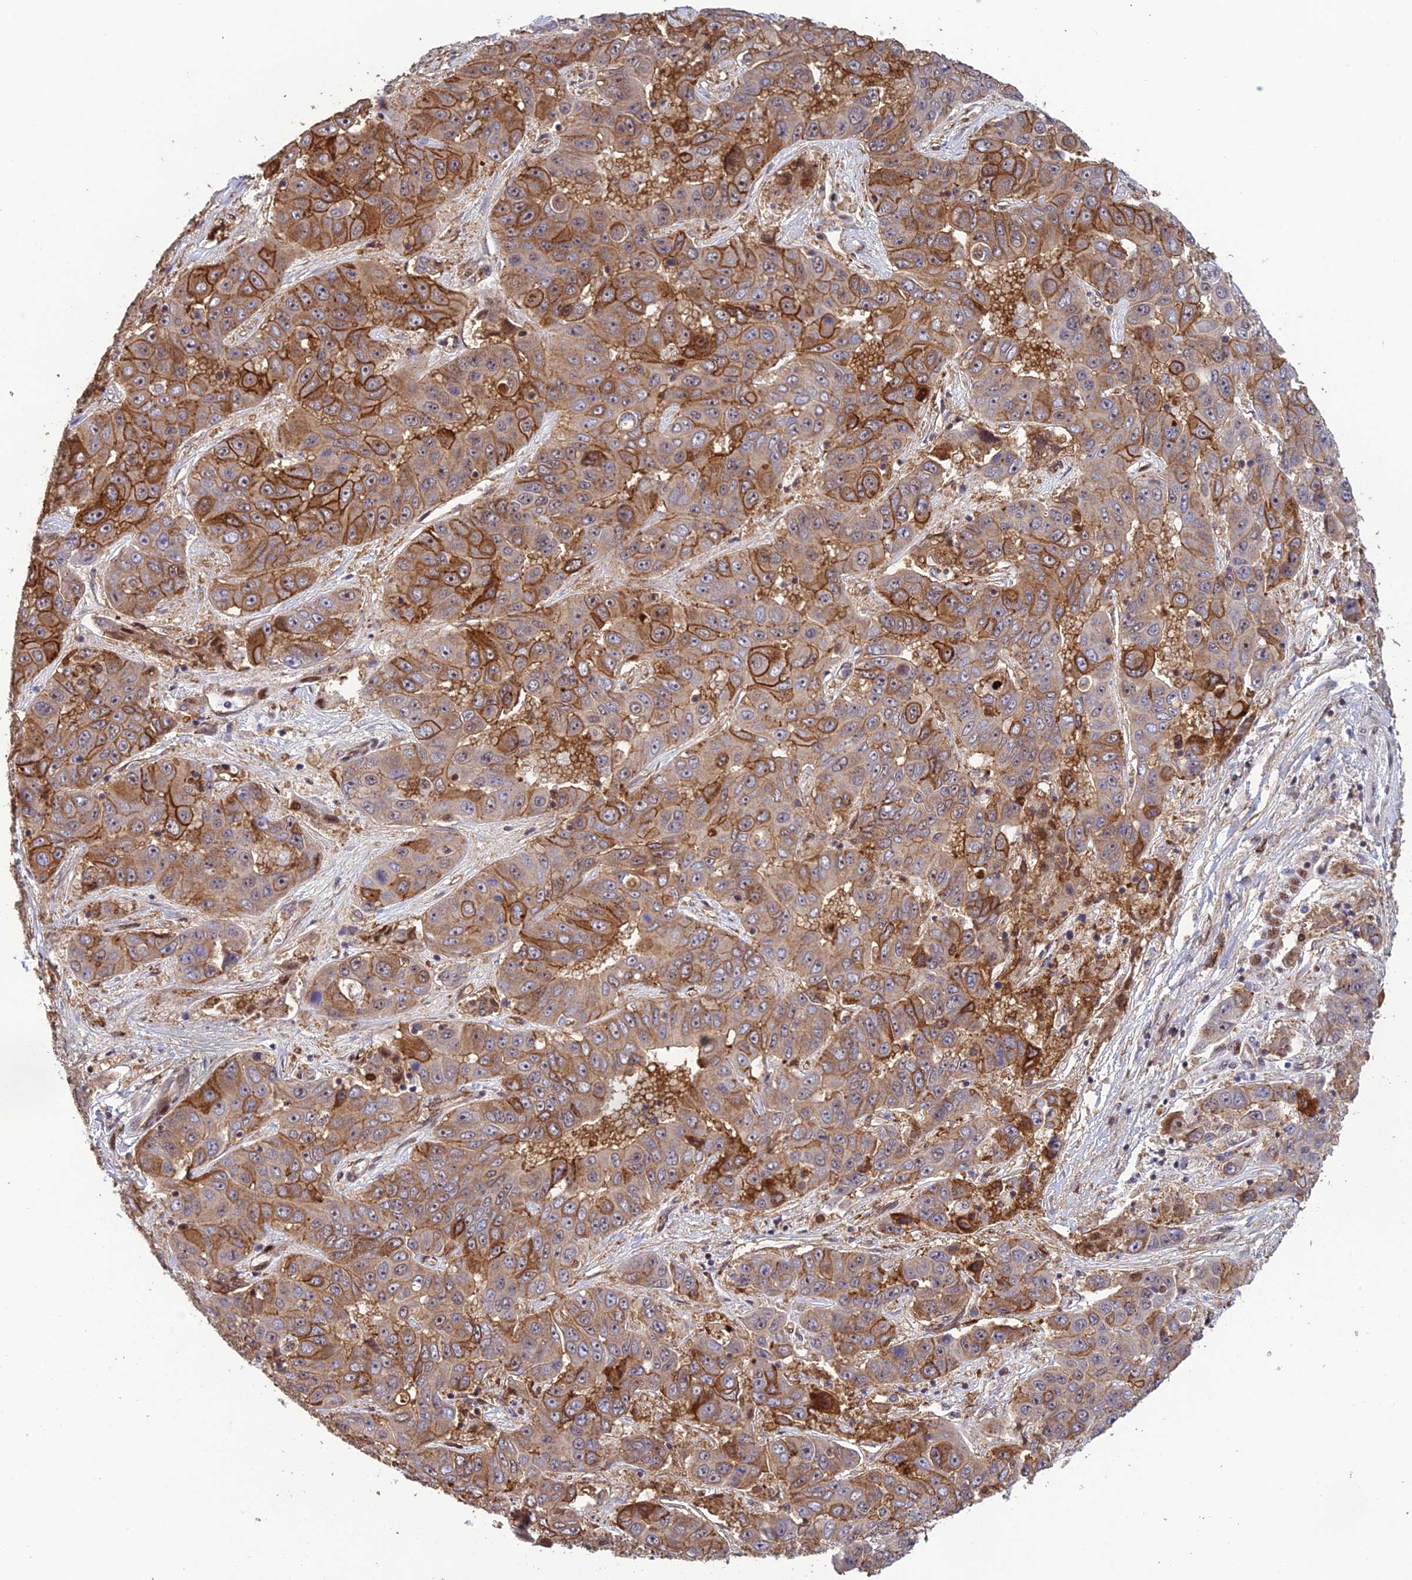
{"staining": {"intensity": "moderate", "quantity": ">75%", "location": "cytoplasmic/membranous,nuclear"}, "tissue": "liver cancer", "cell_type": "Tumor cells", "image_type": "cancer", "snomed": [{"axis": "morphology", "description": "Cholangiocarcinoma"}, {"axis": "topography", "description": "Liver"}], "caption": "About >75% of tumor cells in liver cholangiocarcinoma reveal moderate cytoplasmic/membranous and nuclear protein expression as visualized by brown immunohistochemical staining.", "gene": "RANBP3", "patient": {"sex": "female", "age": 52}}